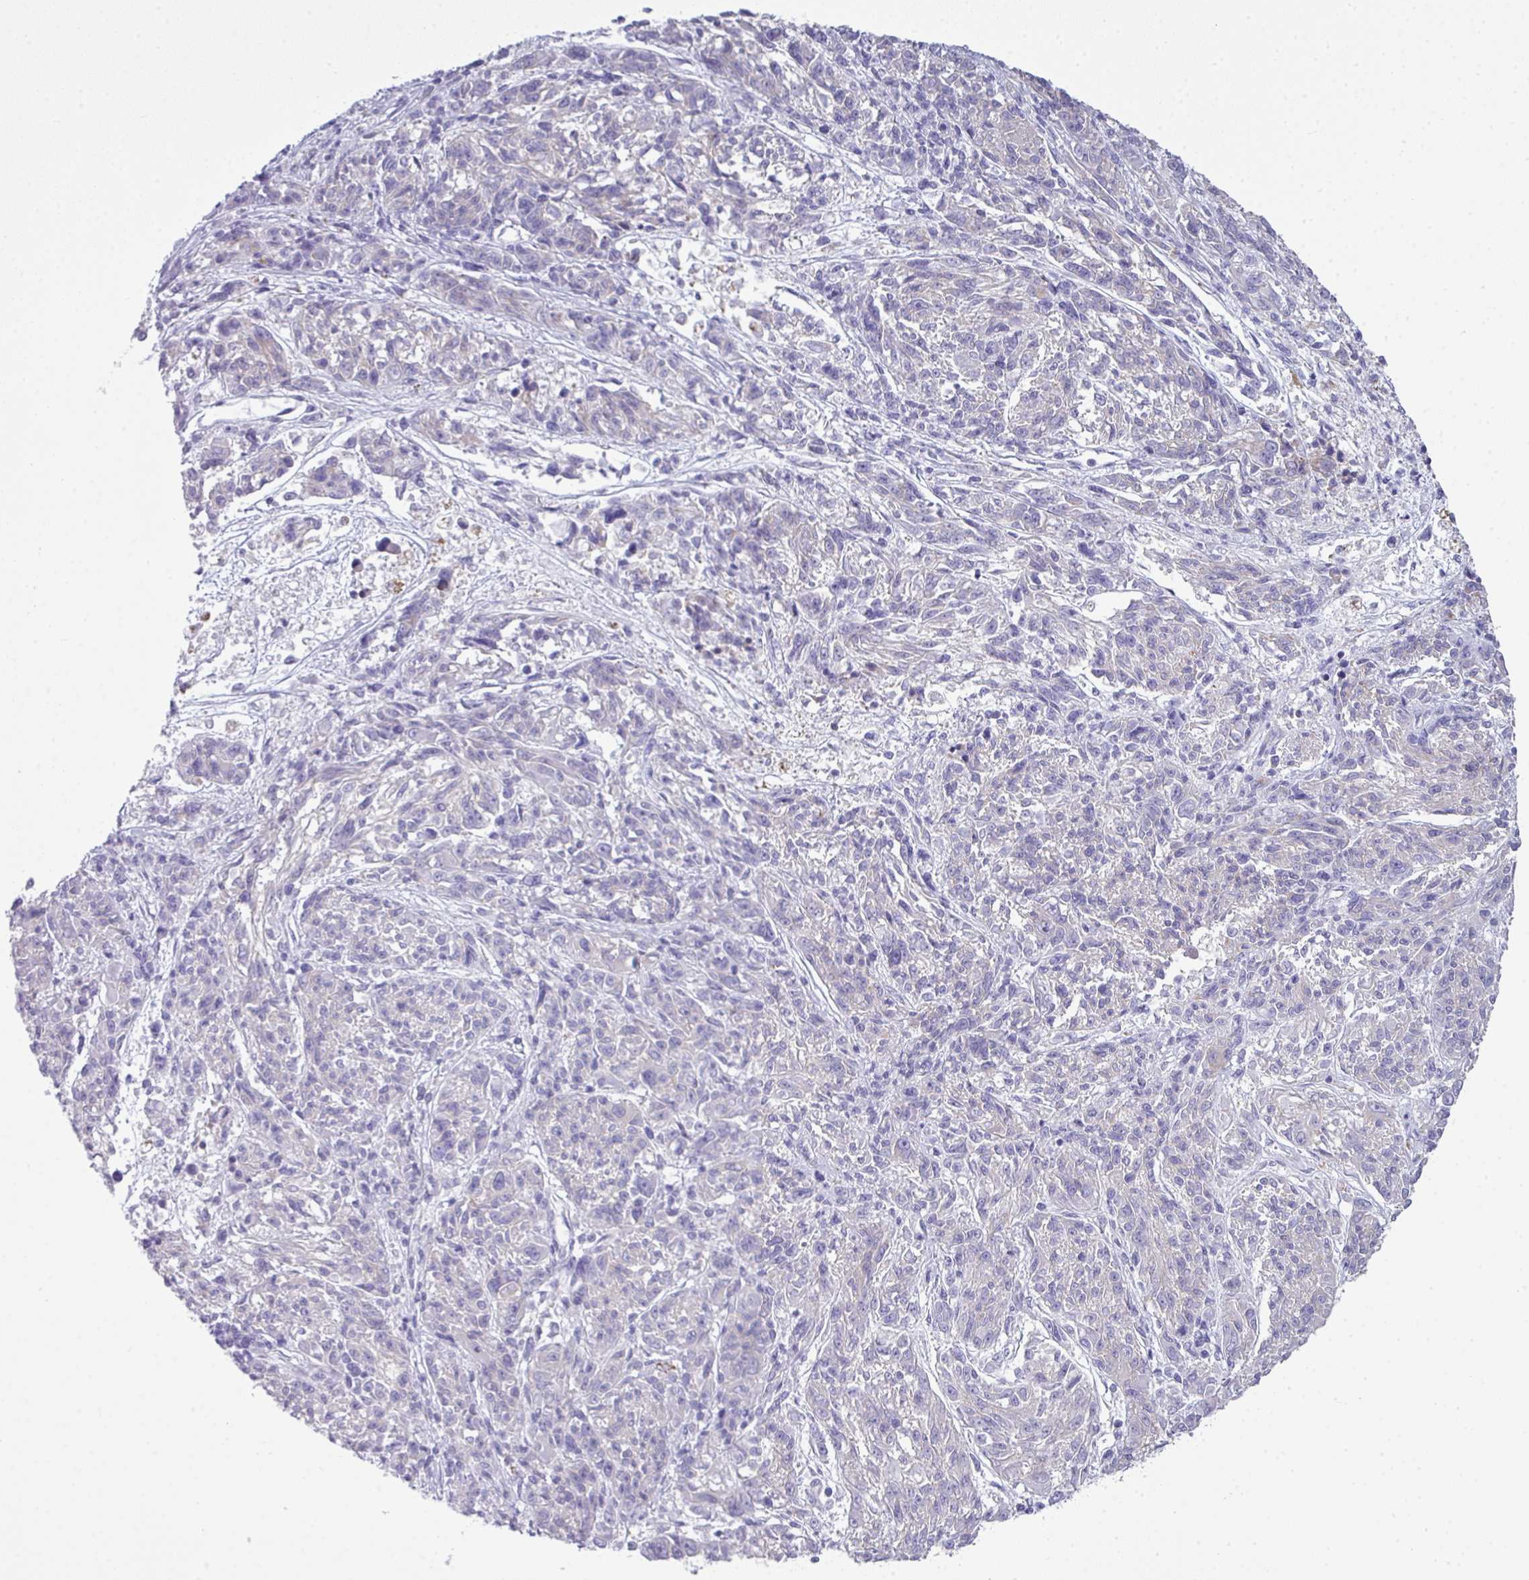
{"staining": {"intensity": "negative", "quantity": "none", "location": "none"}, "tissue": "melanoma", "cell_type": "Tumor cells", "image_type": "cancer", "snomed": [{"axis": "morphology", "description": "Malignant melanoma, NOS"}, {"axis": "topography", "description": "Skin"}], "caption": "Micrograph shows no protein expression in tumor cells of melanoma tissue. (DAB (3,3'-diaminobenzidine) IHC with hematoxylin counter stain).", "gene": "ABCC5", "patient": {"sex": "male", "age": 53}}